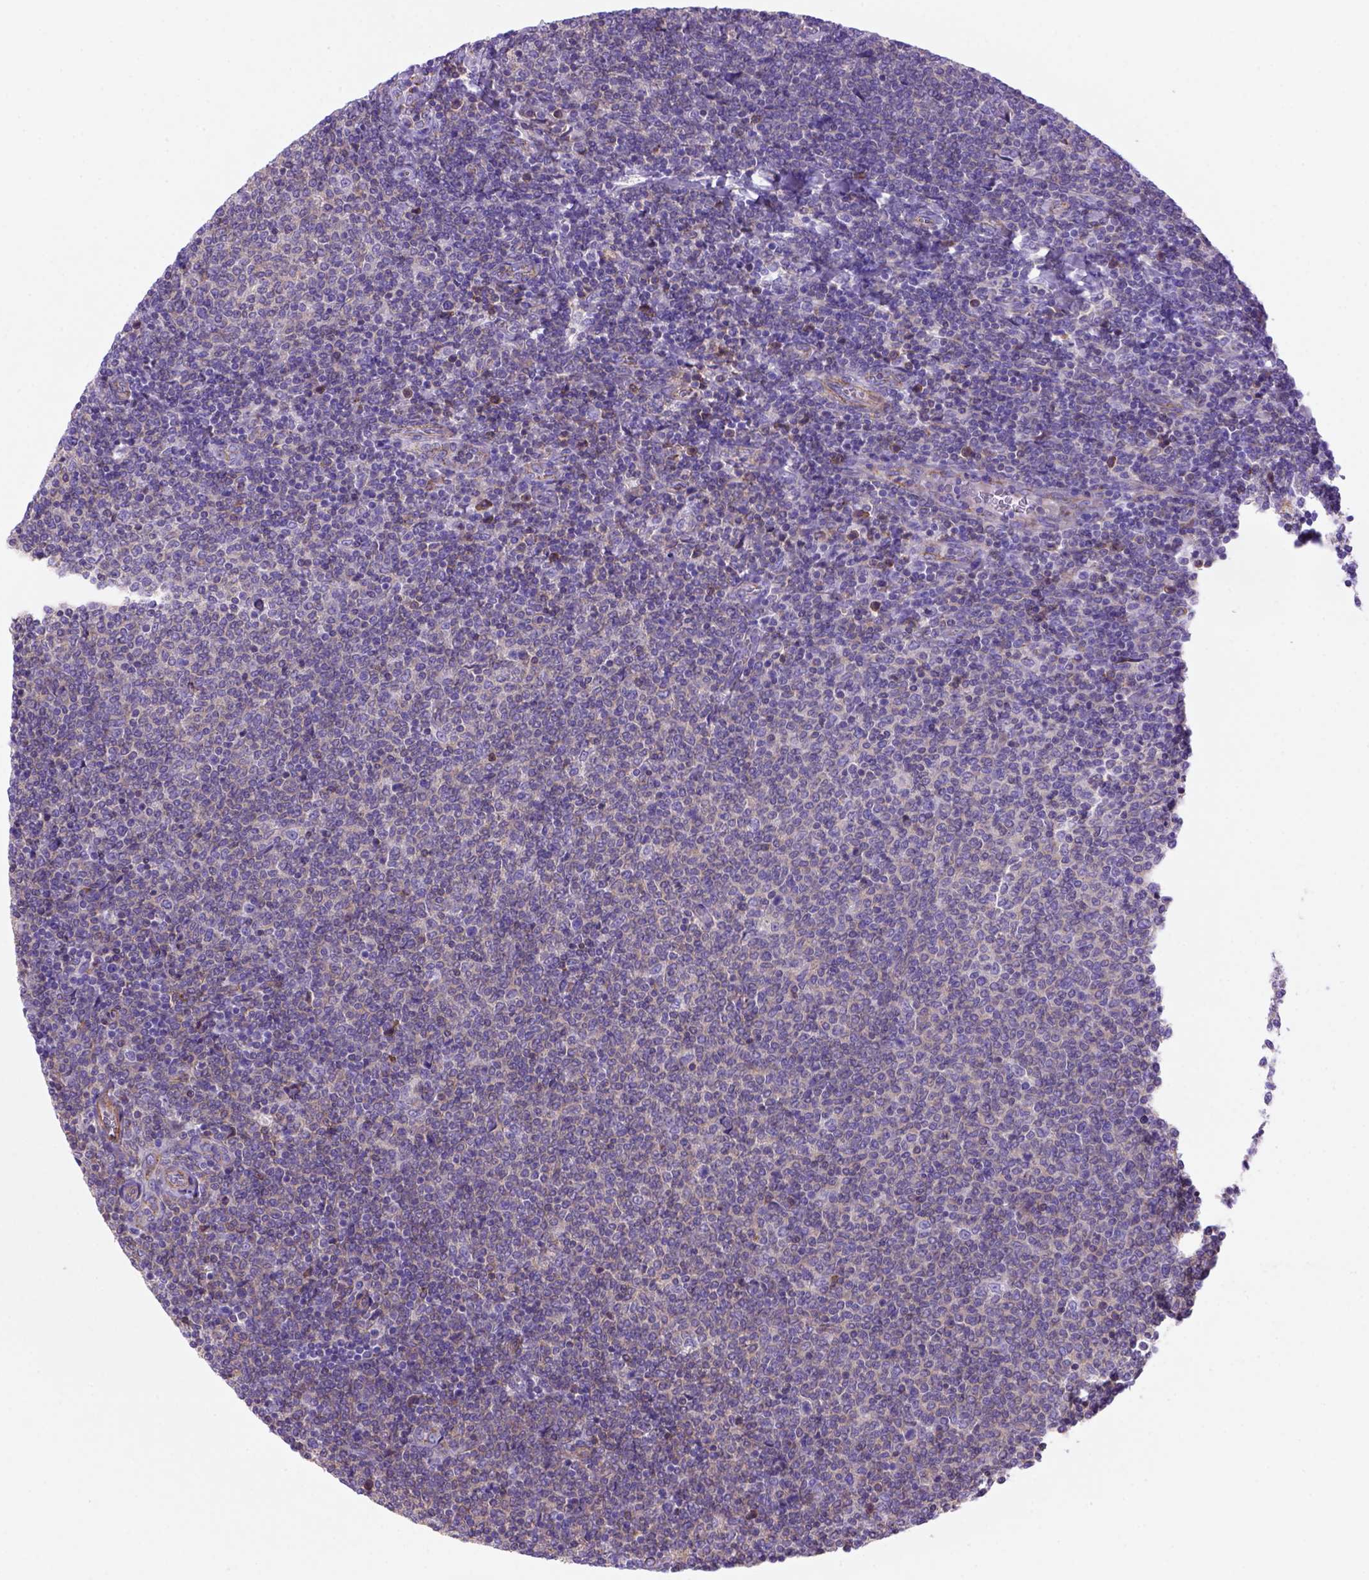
{"staining": {"intensity": "weak", "quantity": "<25%", "location": "cytoplasmic/membranous"}, "tissue": "lymphoma", "cell_type": "Tumor cells", "image_type": "cancer", "snomed": [{"axis": "morphology", "description": "Malignant lymphoma, non-Hodgkin's type, Low grade"}, {"axis": "topography", "description": "Lymph node"}], "caption": "Low-grade malignant lymphoma, non-Hodgkin's type stained for a protein using immunohistochemistry shows no staining tumor cells.", "gene": "PEX12", "patient": {"sex": "male", "age": 52}}